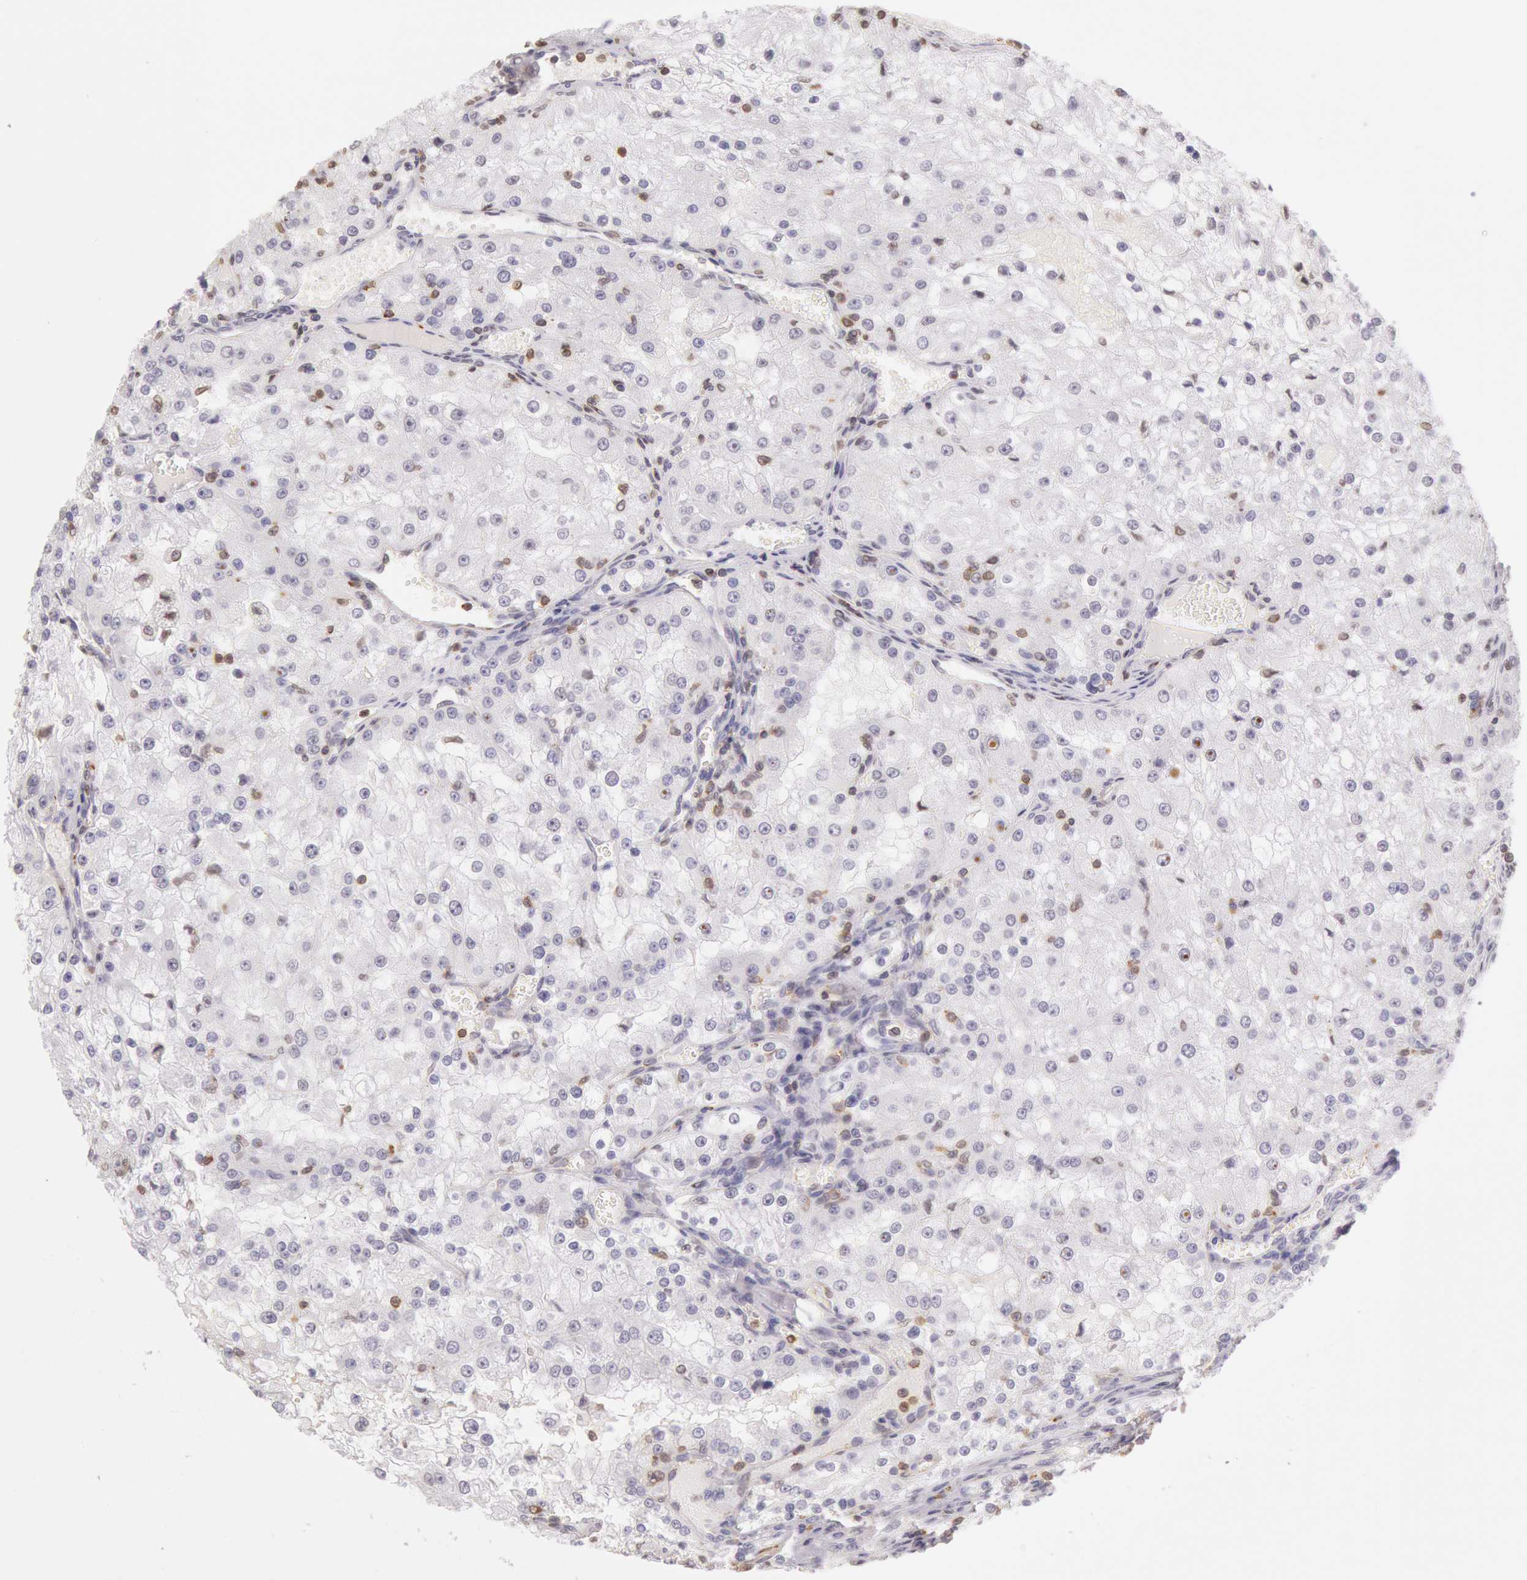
{"staining": {"intensity": "negative", "quantity": "none", "location": "none"}, "tissue": "renal cancer", "cell_type": "Tumor cells", "image_type": "cancer", "snomed": [{"axis": "morphology", "description": "Adenocarcinoma, NOS"}, {"axis": "topography", "description": "Kidney"}], "caption": "An image of human adenocarcinoma (renal) is negative for staining in tumor cells.", "gene": "HIF1A", "patient": {"sex": "female", "age": 74}}